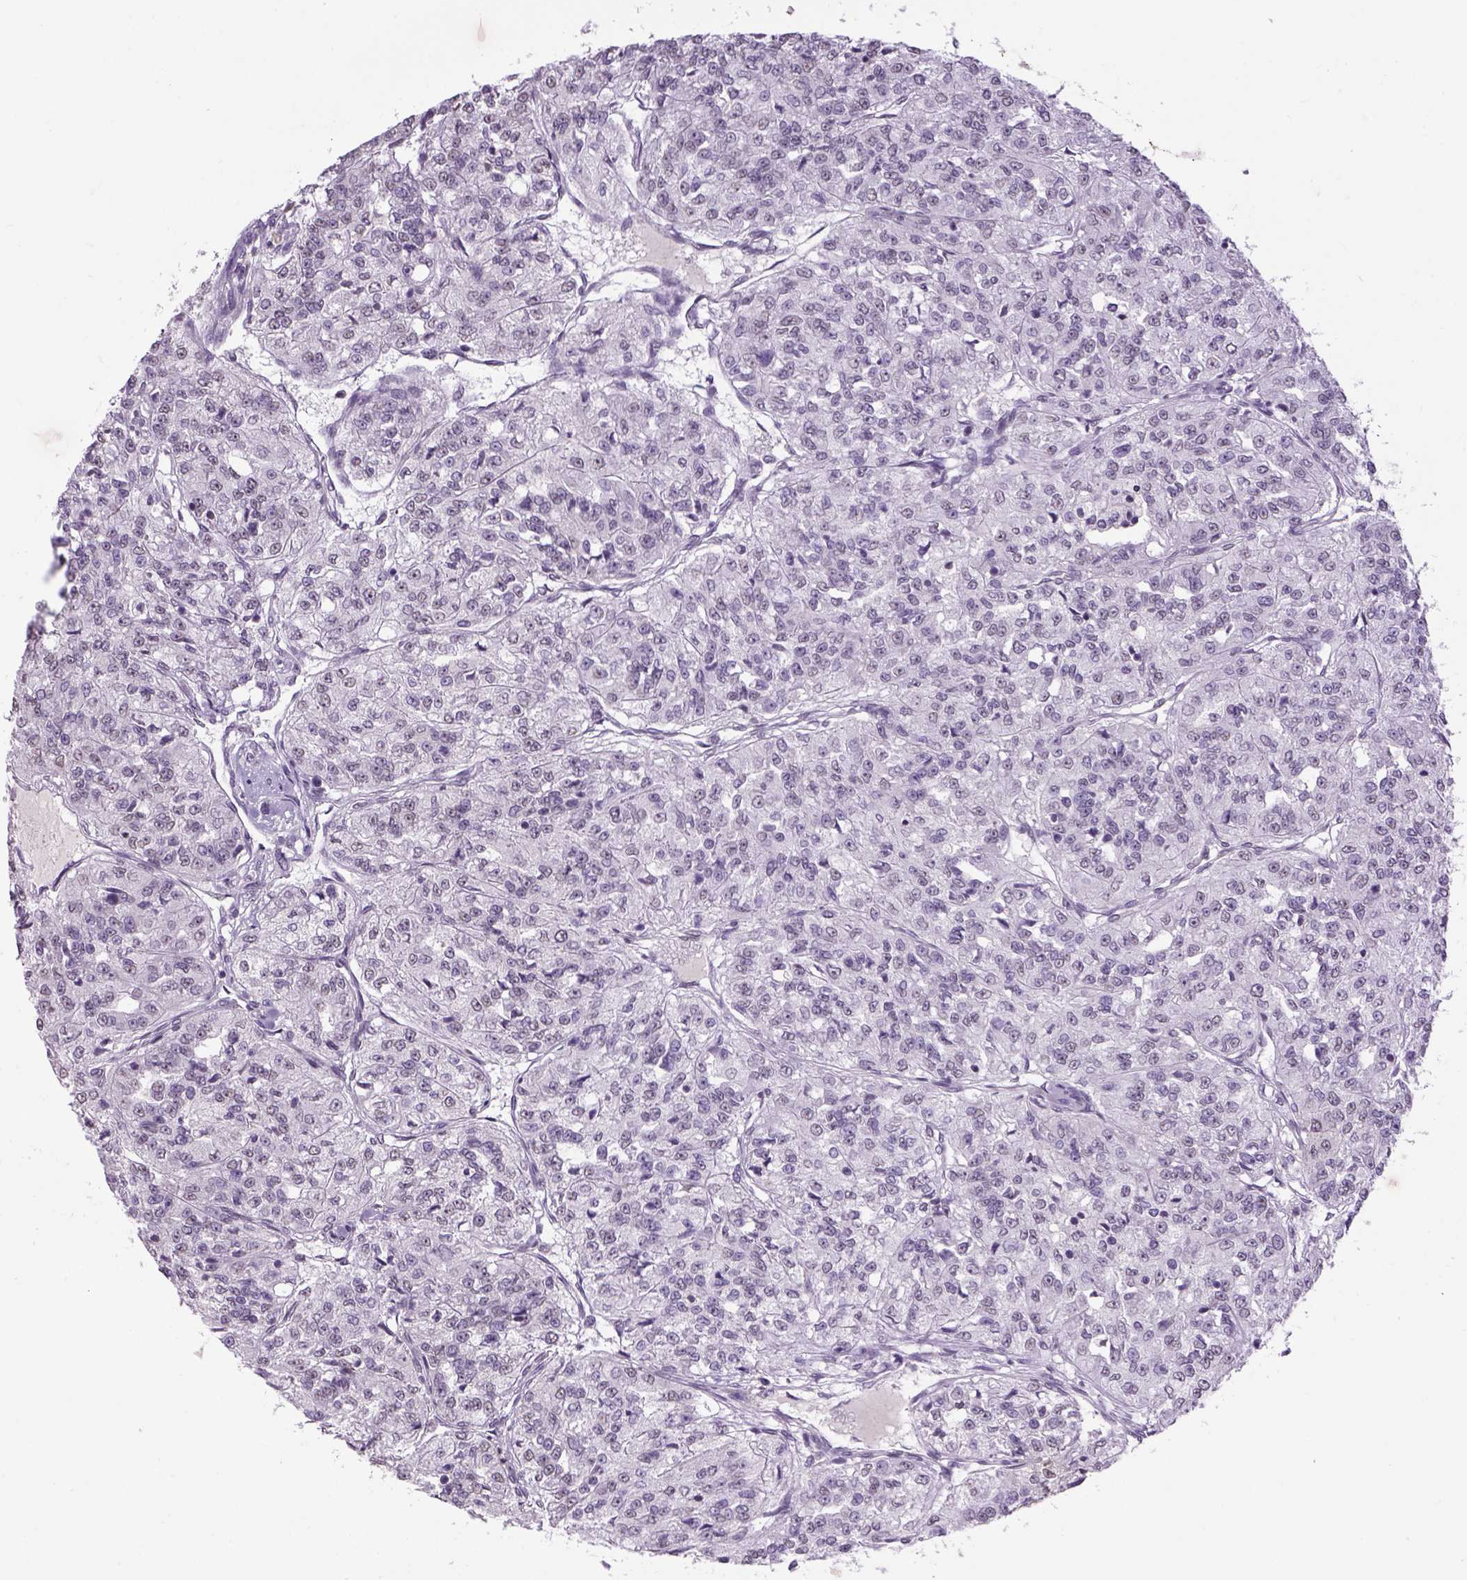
{"staining": {"intensity": "negative", "quantity": "none", "location": "none"}, "tissue": "renal cancer", "cell_type": "Tumor cells", "image_type": "cancer", "snomed": [{"axis": "morphology", "description": "Adenocarcinoma, NOS"}, {"axis": "topography", "description": "Kidney"}], "caption": "The photomicrograph reveals no significant positivity in tumor cells of adenocarcinoma (renal). (DAB immunohistochemistry (IHC) with hematoxylin counter stain).", "gene": "PRRT1", "patient": {"sex": "female", "age": 63}}